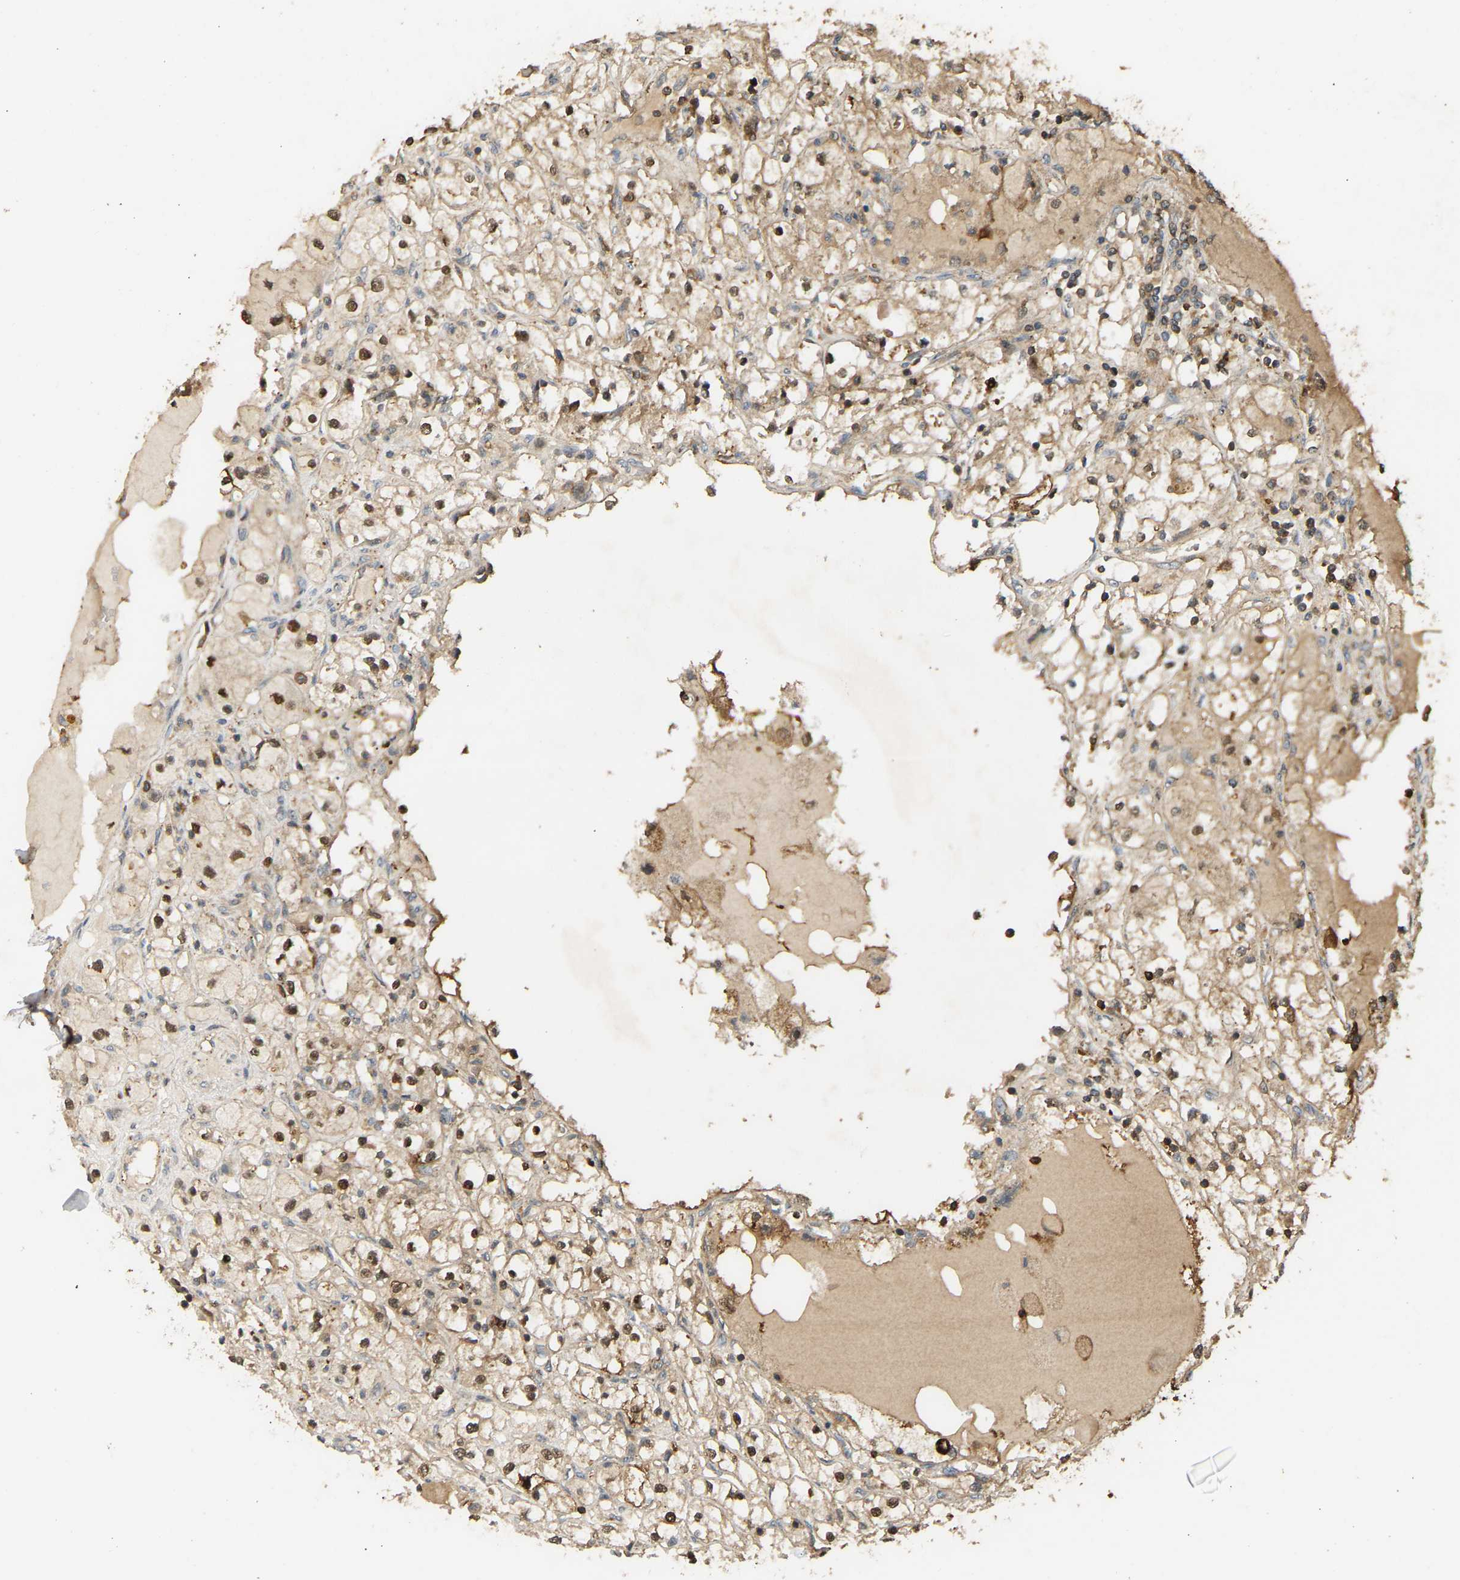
{"staining": {"intensity": "moderate", "quantity": ">75%", "location": "cytoplasmic/membranous,nuclear"}, "tissue": "renal cancer", "cell_type": "Tumor cells", "image_type": "cancer", "snomed": [{"axis": "morphology", "description": "Adenocarcinoma, NOS"}, {"axis": "topography", "description": "Kidney"}], "caption": "Protein expression analysis of human adenocarcinoma (renal) reveals moderate cytoplasmic/membranous and nuclear expression in about >75% of tumor cells. Using DAB (brown) and hematoxylin (blue) stains, captured at high magnification using brightfield microscopy.", "gene": "GOPC", "patient": {"sex": "male", "age": 56}}